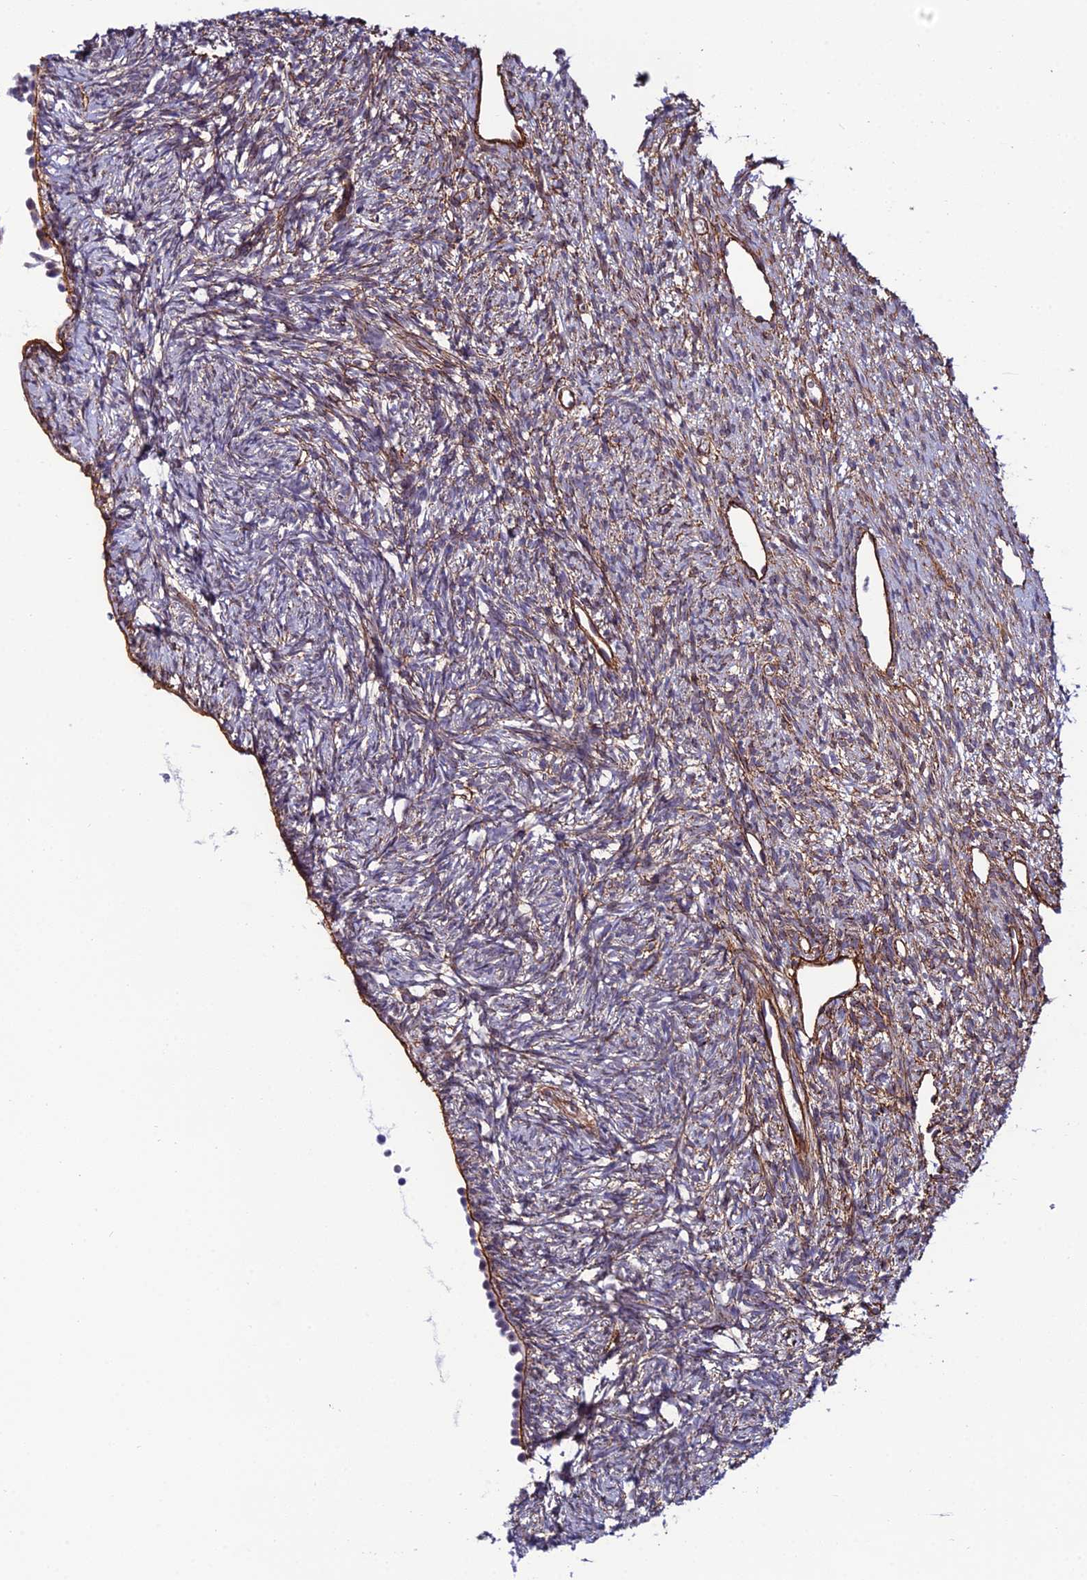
{"staining": {"intensity": "moderate", "quantity": "25%-75%", "location": "cytoplasmic/membranous"}, "tissue": "ovary", "cell_type": "Ovarian stroma cells", "image_type": "normal", "snomed": [{"axis": "morphology", "description": "Normal tissue, NOS"}, {"axis": "topography", "description": "Ovary"}], "caption": "Protein analysis of unremarkable ovary demonstrates moderate cytoplasmic/membranous expression in approximately 25%-75% of ovarian stroma cells. (brown staining indicates protein expression, while blue staining denotes nuclei).", "gene": "SYT15B", "patient": {"sex": "female", "age": 51}}